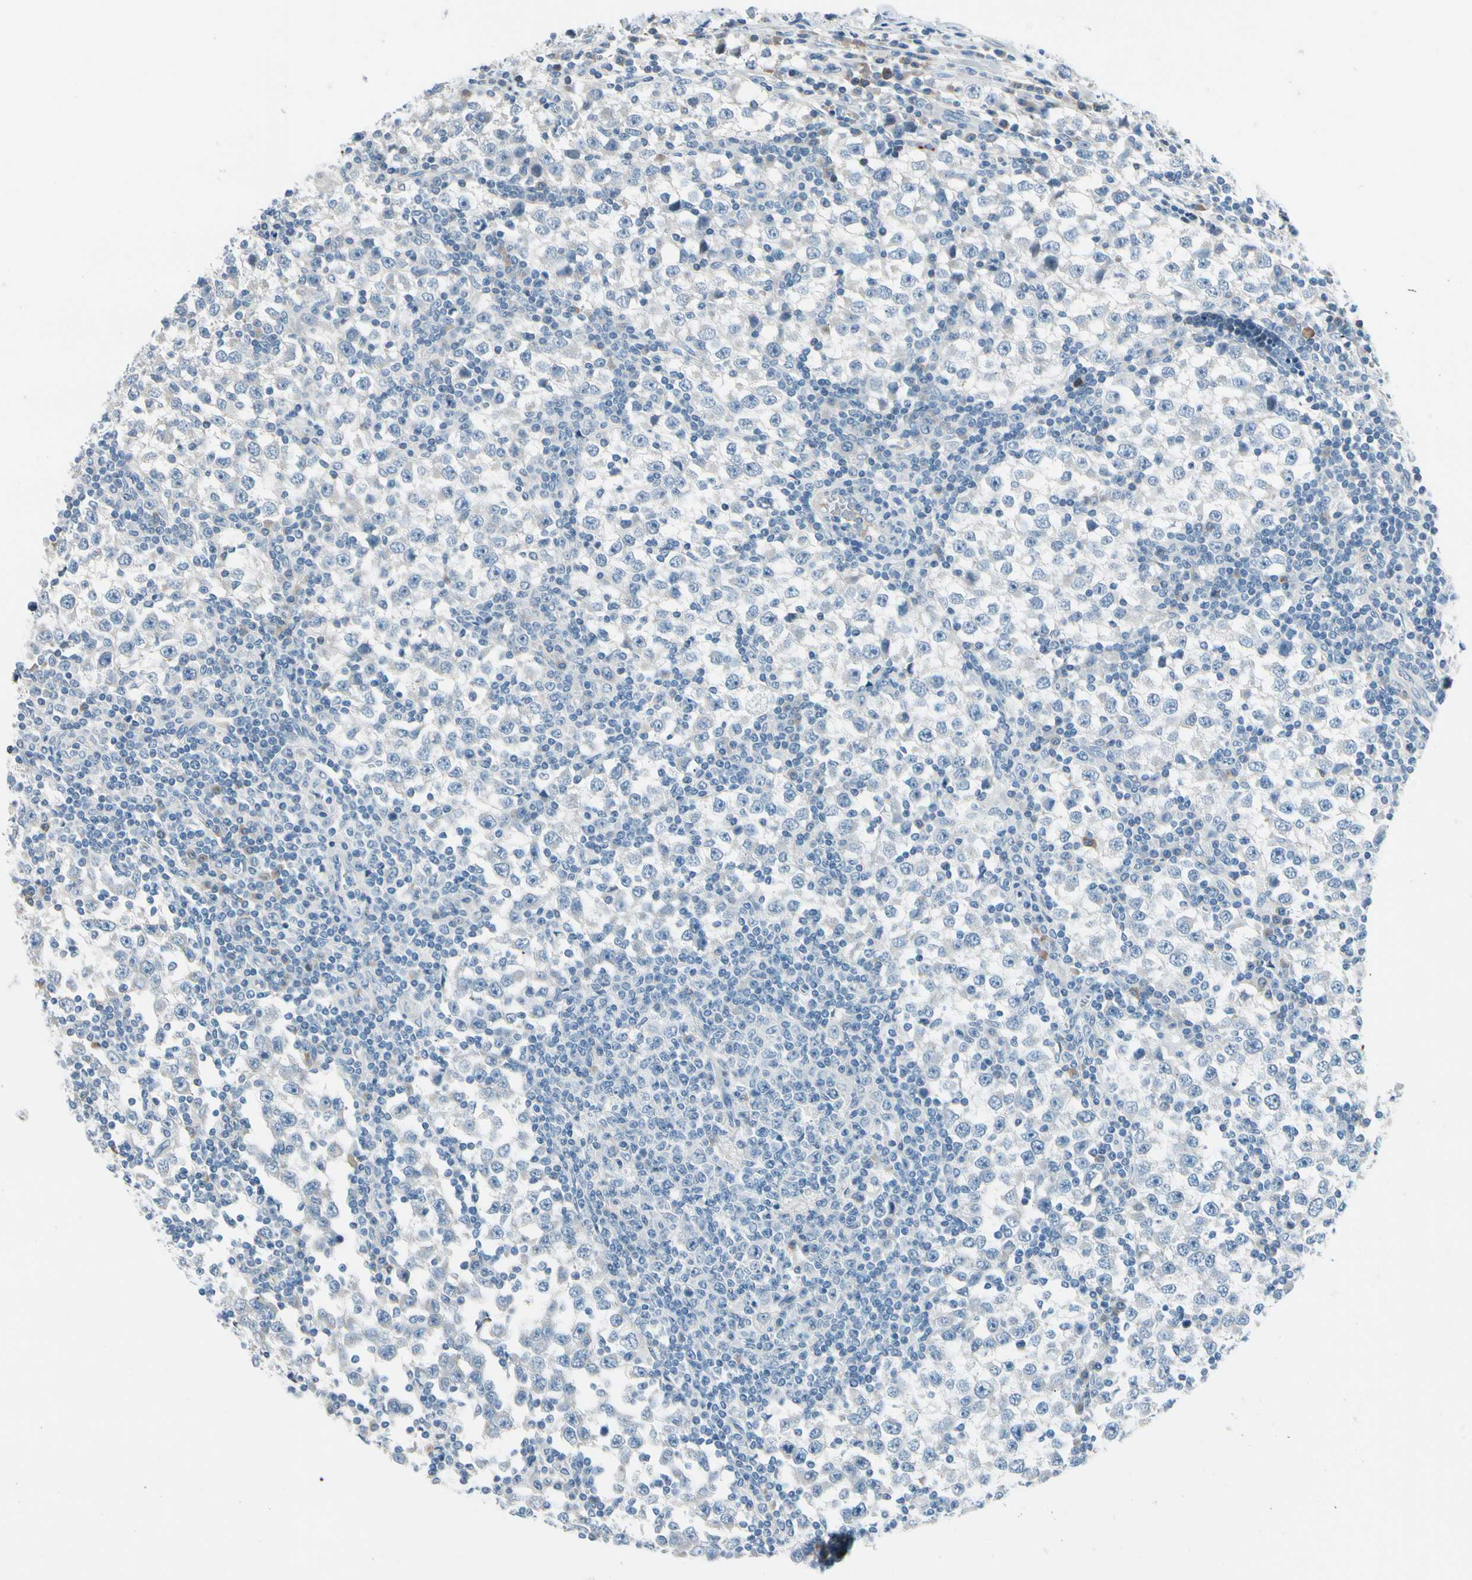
{"staining": {"intensity": "negative", "quantity": "none", "location": "none"}, "tissue": "testis cancer", "cell_type": "Tumor cells", "image_type": "cancer", "snomed": [{"axis": "morphology", "description": "Seminoma, NOS"}, {"axis": "topography", "description": "Testis"}], "caption": "Immunohistochemistry photomicrograph of neoplastic tissue: human testis cancer stained with DAB (3,3'-diaminobenzidine) demonstrates no significant protein staining in tumor cells.", "gene": "STK40", "patient": {"sex": "male", "age": 65}}